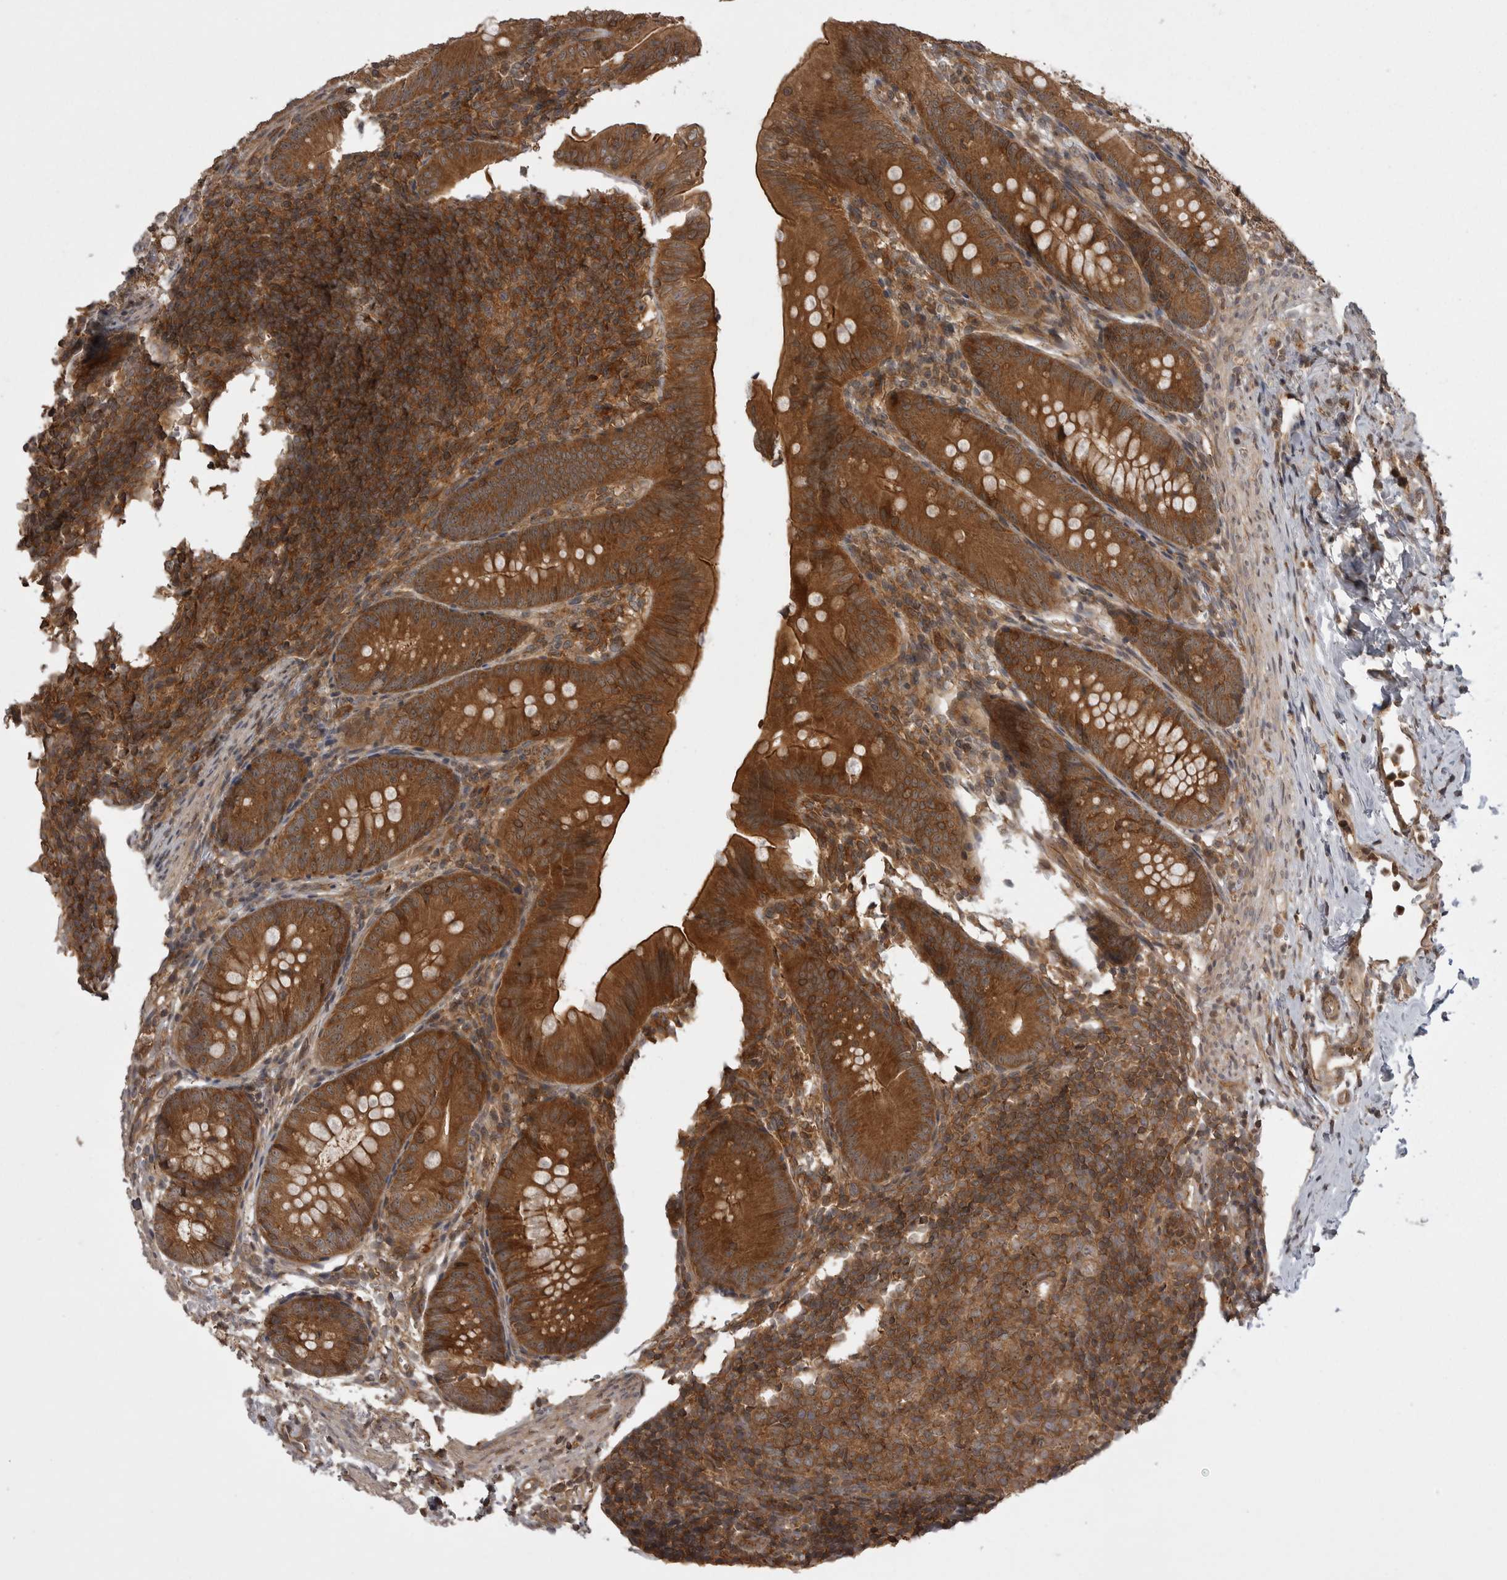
{"staining": {"intensity": "strong", "quantity": ">75%", "location": "cytoplasmic/membranous"}, "tissue": "appendix", "cell_type": "Glandular cells", "image_type": "normal", "snomed": [{"axis": "morphology", "description": "Normal tissue, NOS"}, {"axis": "topography", "description": "Appendix"}], "caption": "IHC of unremarkable human appendix displays high levels of strong cytoplasmic/membranous expression in about >75% of glandular cells. (Stains: DAB (3,3'-diaminobenzidine) in brown, nuclei in blue, Microscopy: brightfield microscopy at high magnification).", "gene": "STK24", "patient": {"sex": "male", "age": 1}}